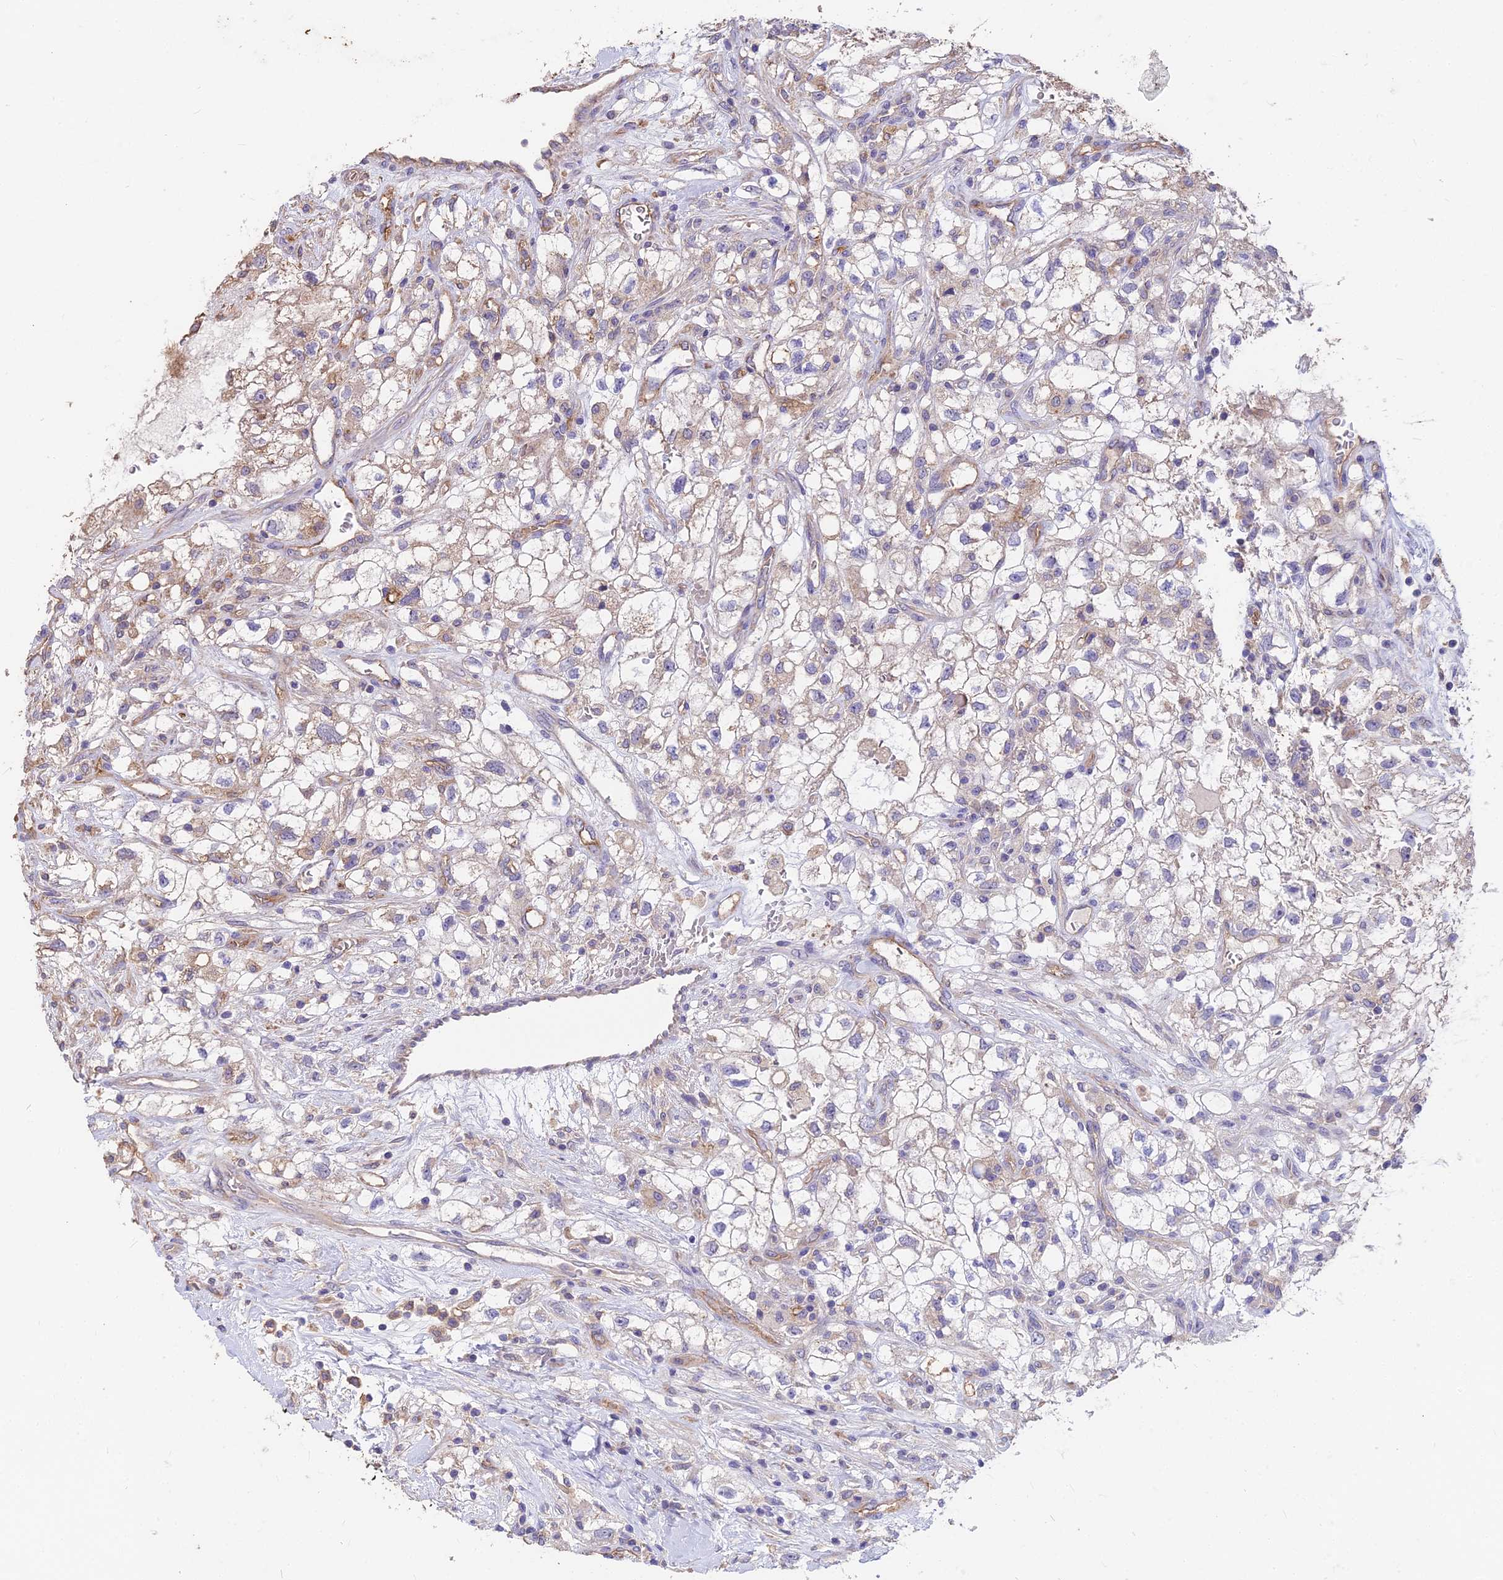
{"staining": {"intensity": "moderate", "quantity": "<25%", "location": "cytoplasmic/membranous"}, "tissue": "renal cancer", "cell_type": "Tumor cells", "image_type": "cancer", "snomed": [{"axis": "morphology", "description": "Adenocarcinoma, NOS"}, {"axis": "topography", "description": "Kidney"}], "caption": "This is a micrograph of immunohistochemistry staining of adenocarcinoma (renal), which shows moderate staining in the cytoplasmic/membranous of tumor cells.", "gene": "CEMIP2", "patient": {"sex": "male", "age": 59}}